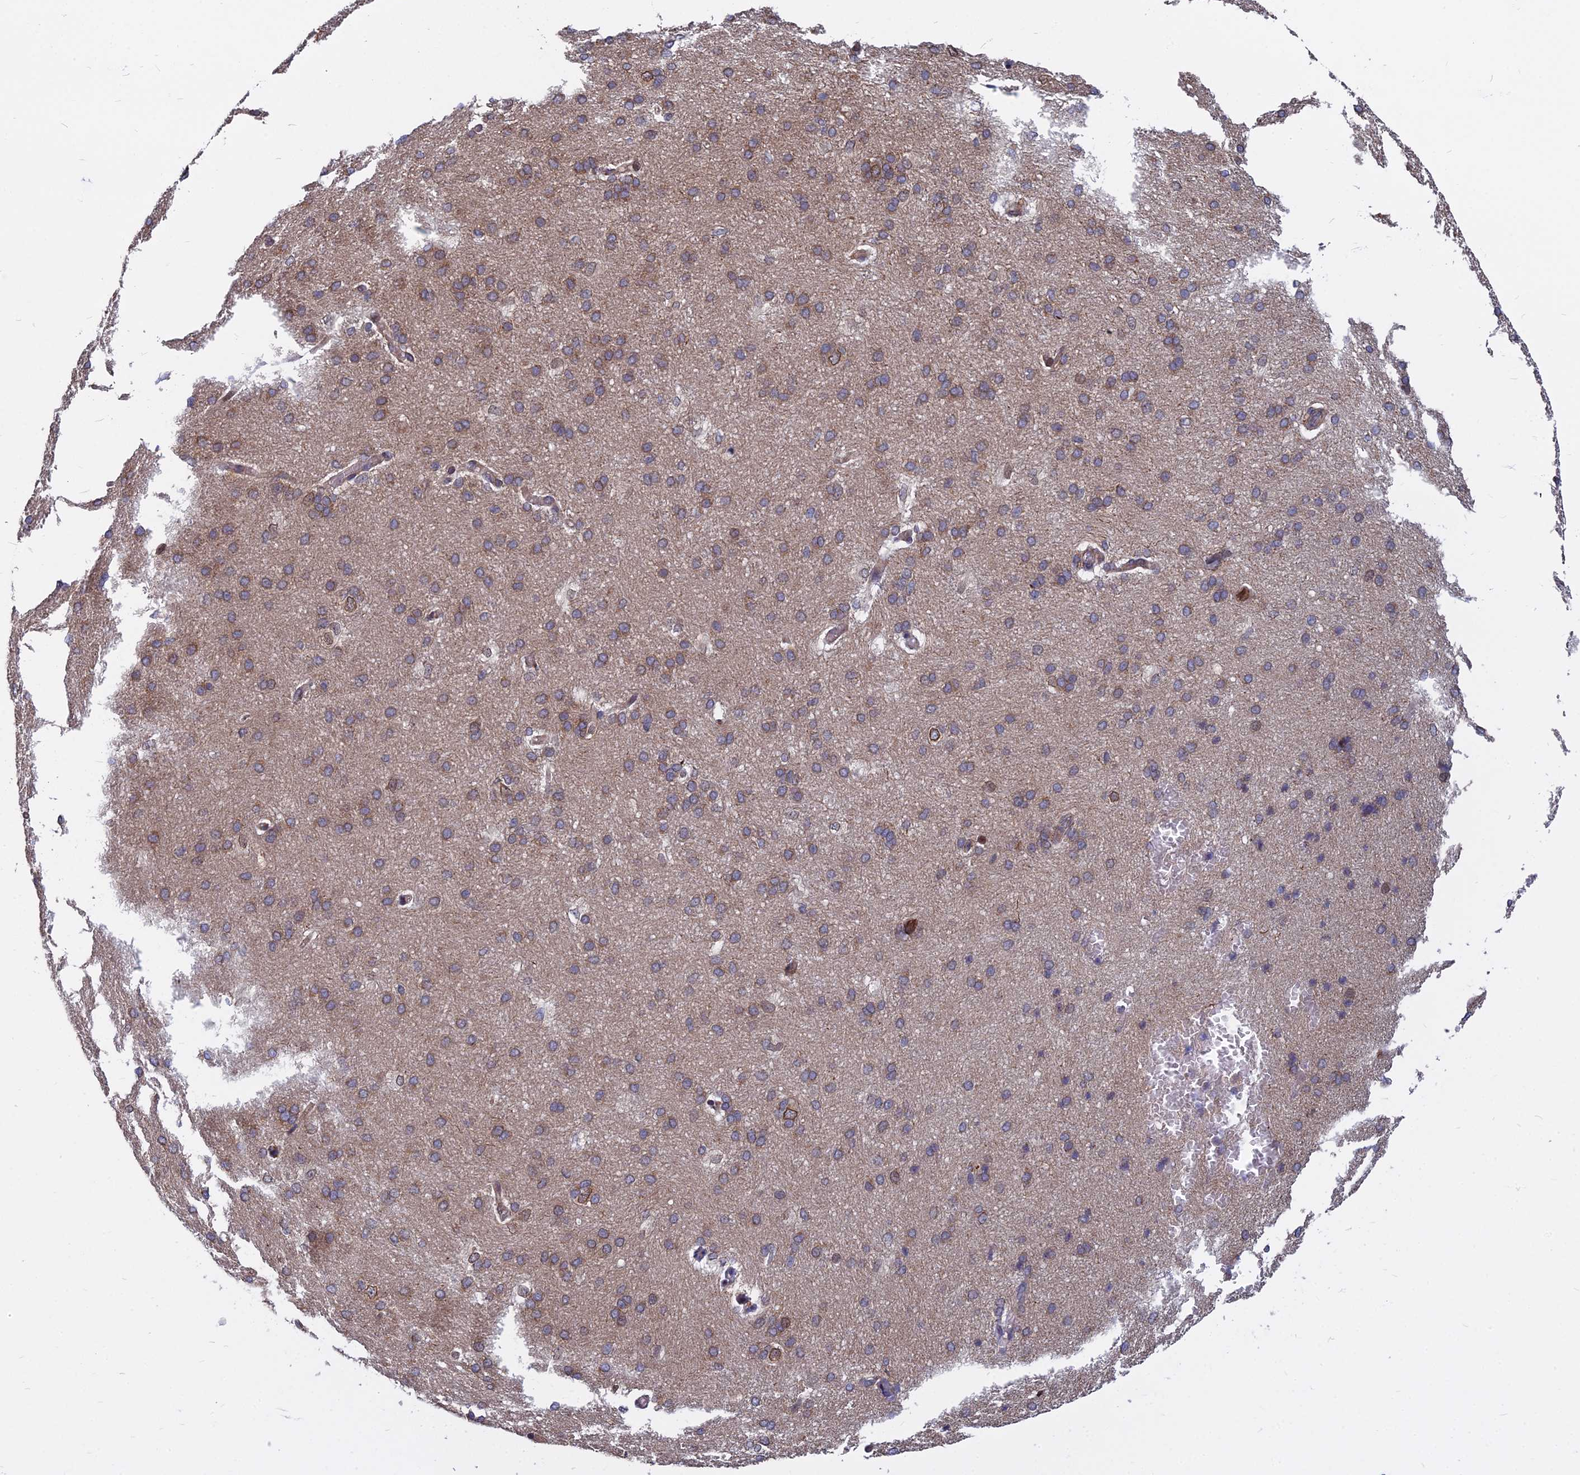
{"staining": {"intensity": "weak", "quantity": ">75%", "location": "cytoplasmic/membranous"}, "tissue": "cerebral cortex", "cell_type": "Endothelial cells", "image_type": "normal", "snomed": [{"axis": "morphology", "description": "Normal tissue, NOS"}, {"axis": "topography", "description": "Cerebral cortex"}], "caption": "Protein positivity by IHC shows weak cytoplasmic/membranous positivity in approximately >75% of endothelial cells in normal cerebral cortex.", "gene": "COMMD2", "patient": {"sex": "male", "age": 62}}